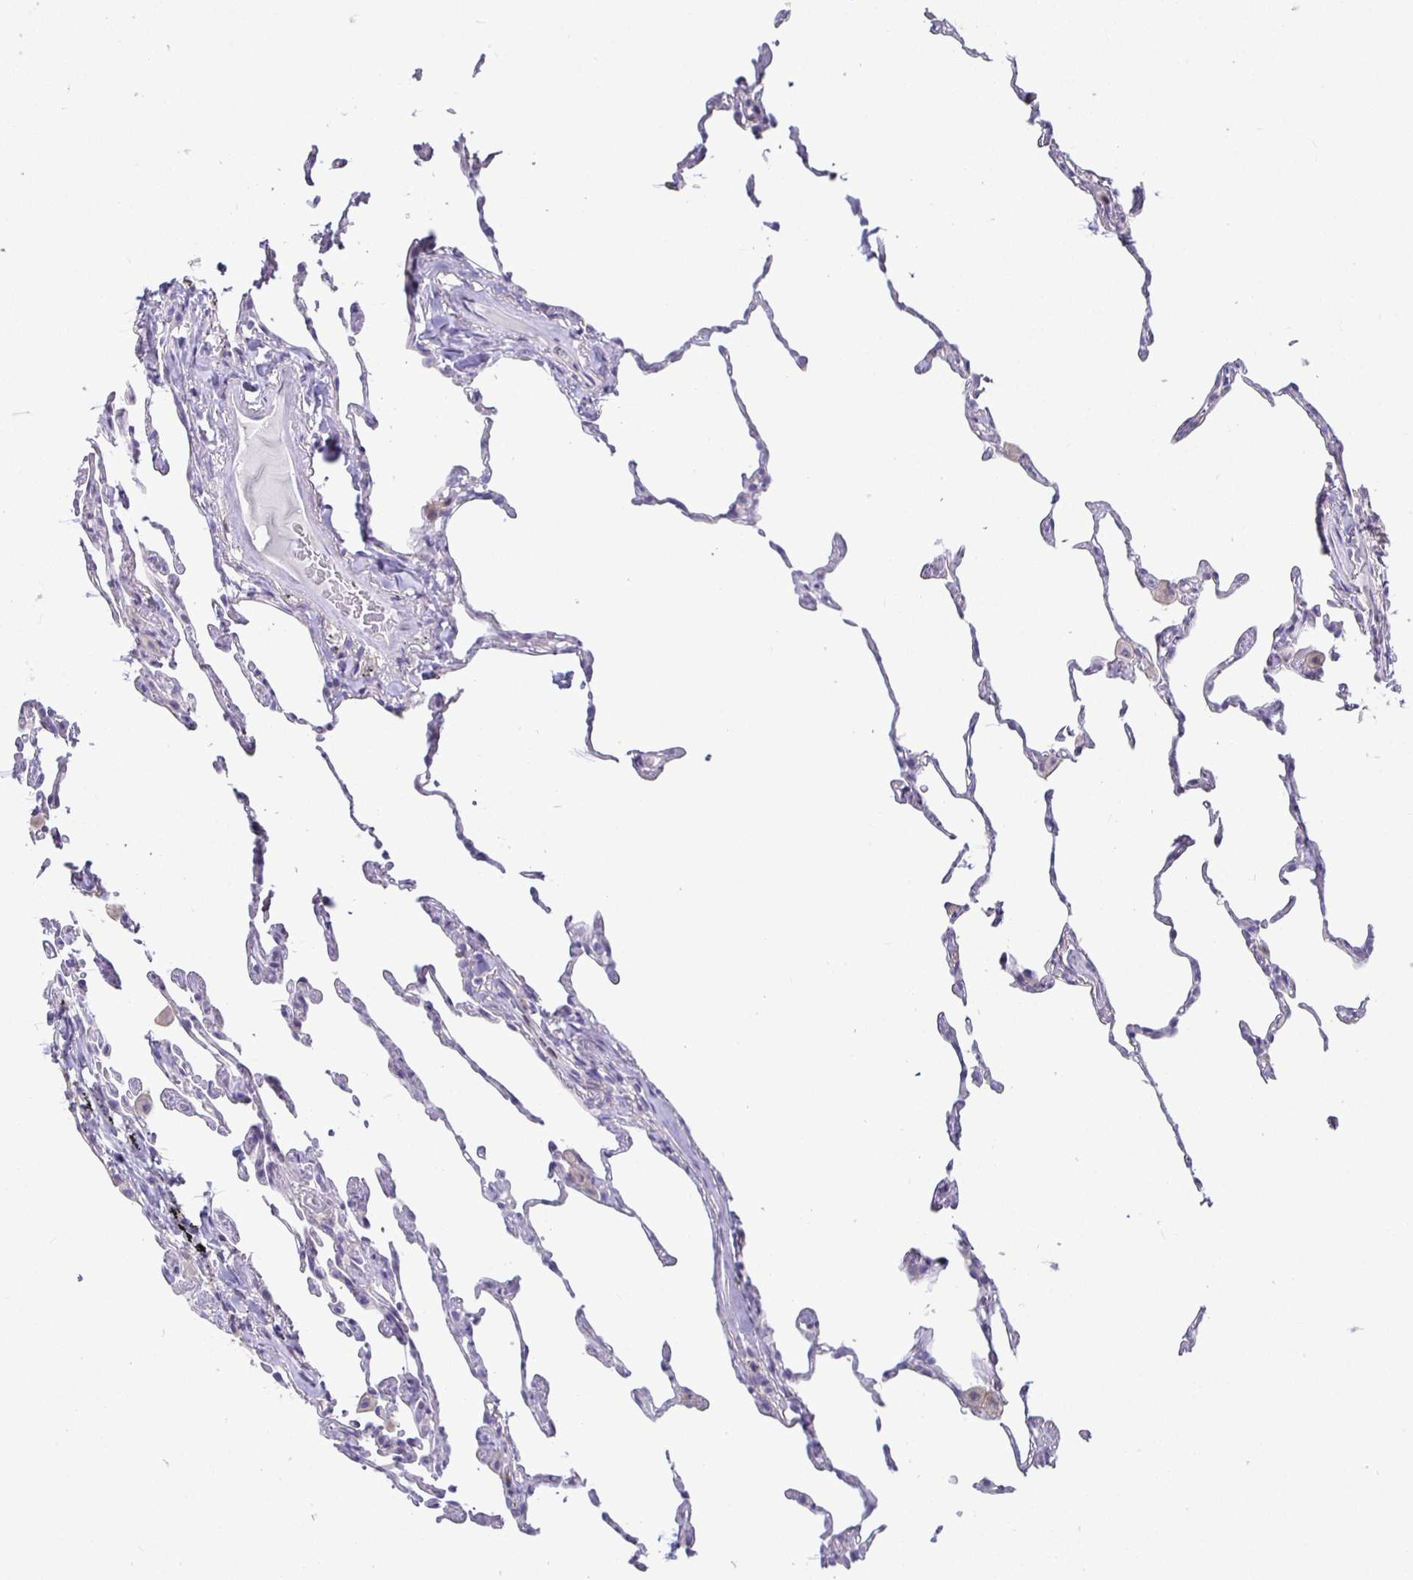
{"staining": {"intensity": "negative", "quantity": "none", "location": "none"}, "tissue": "lung", "cell_type": "Alveolar cells", "image_type": "normal", "snomed": [{"axis": "morphology", "description": "Normal tissue, NOS"}, {"axis": "topography", "description": "Lung"}], "caption": "Alveolar cells are negative for protein expression in benign human lung. (Brightfield microscopy of DAB IHC at high magnification).", "gene": "SIRPA", "patient": {"sex": "female", "age": 57}}